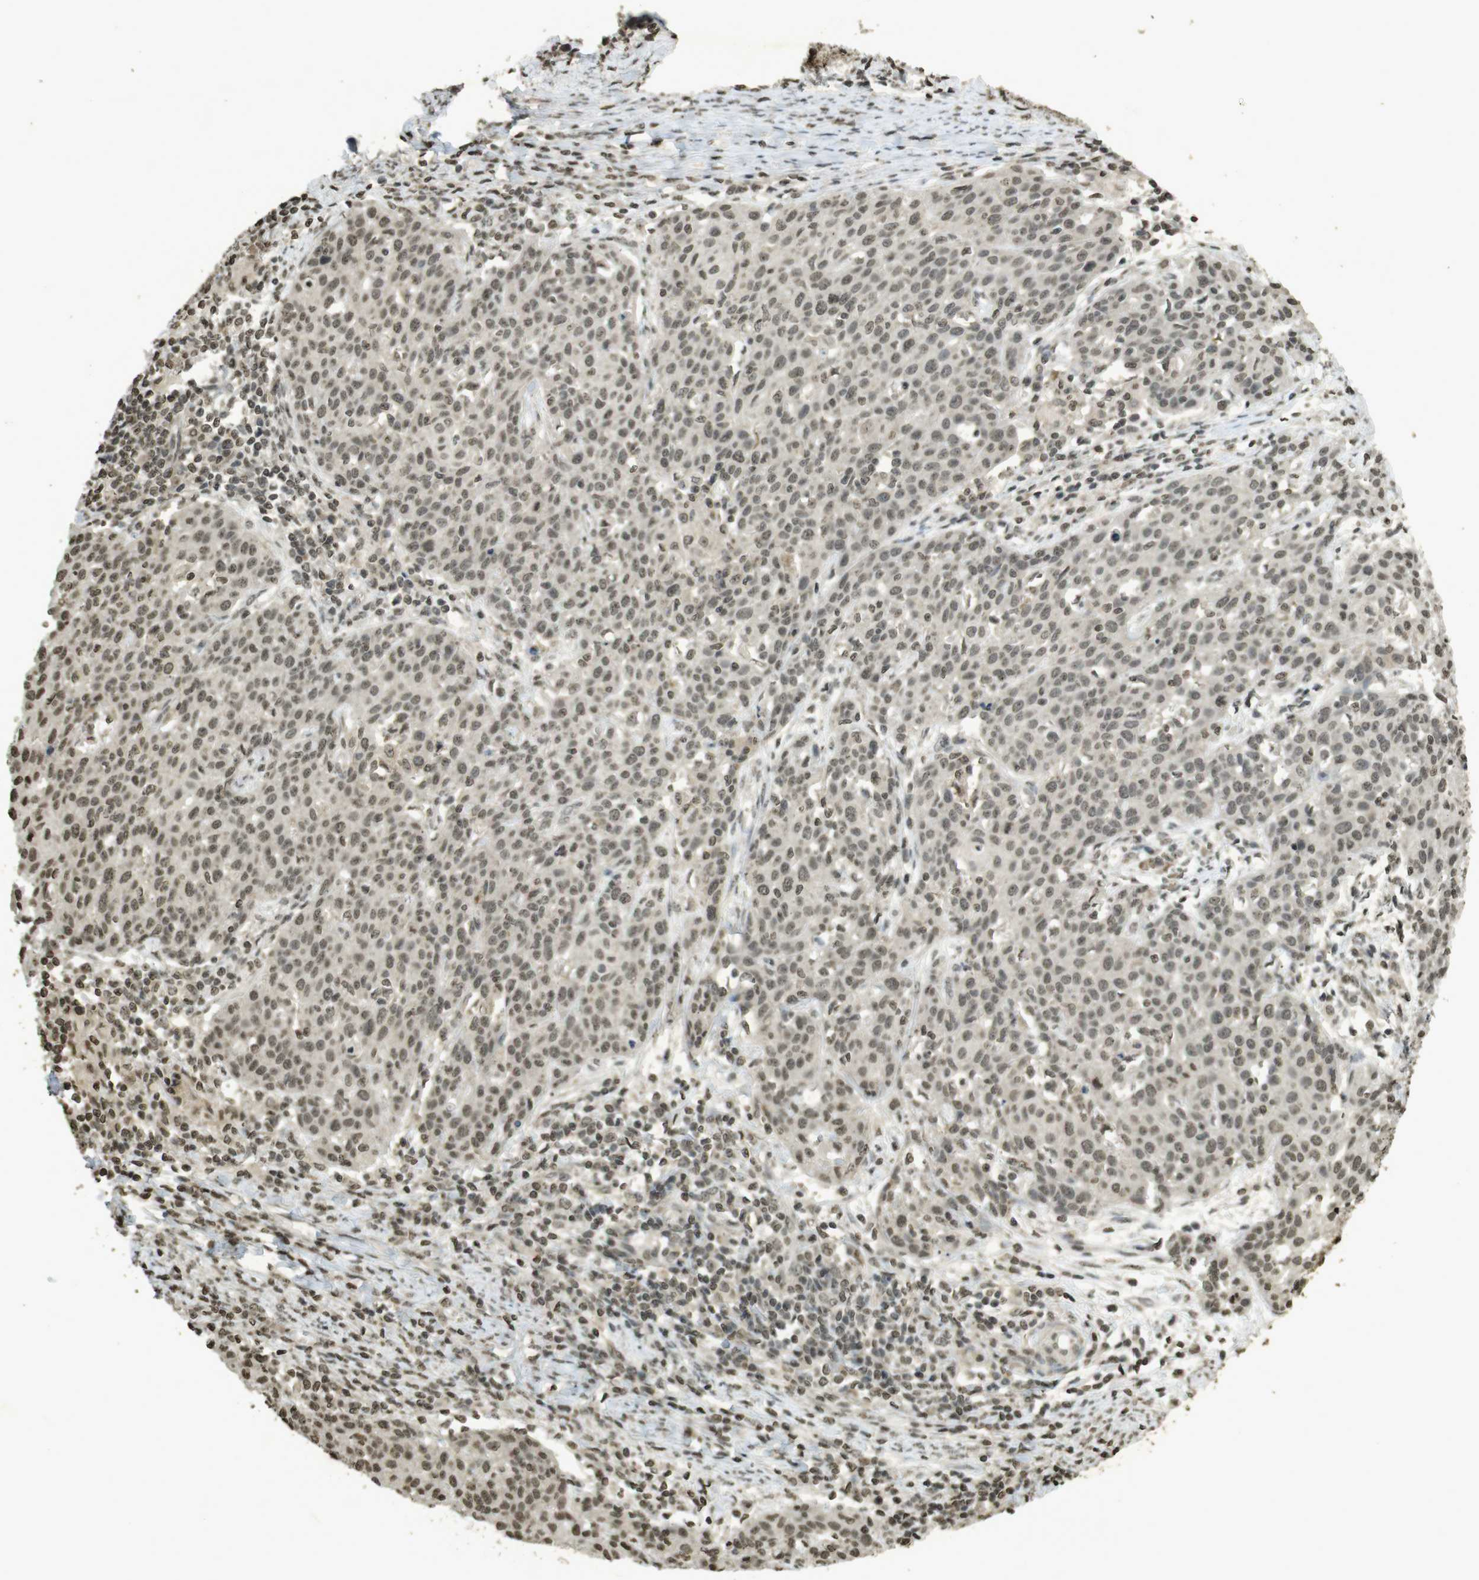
{"staining": {"intensity": "weak", "quantity": ">75%", "location": "nuclear"}, "tissue": "cervical cancer", "cell_type": "Tumor cells", "image_type": "cancer", "snomed": [{"axis": "morphology", "description": "Squamous cell carcinoma, NOS"}, {"axis": "topography", "description": "Cervix"}], "caption": "A low amount of weak nuclear staining is appreciated in about >75% of tumor cells in squamous cell carcinoma (cervical) tissue.", "gene": "ORC4", "patient": {"sex": "female", "age": 38}}